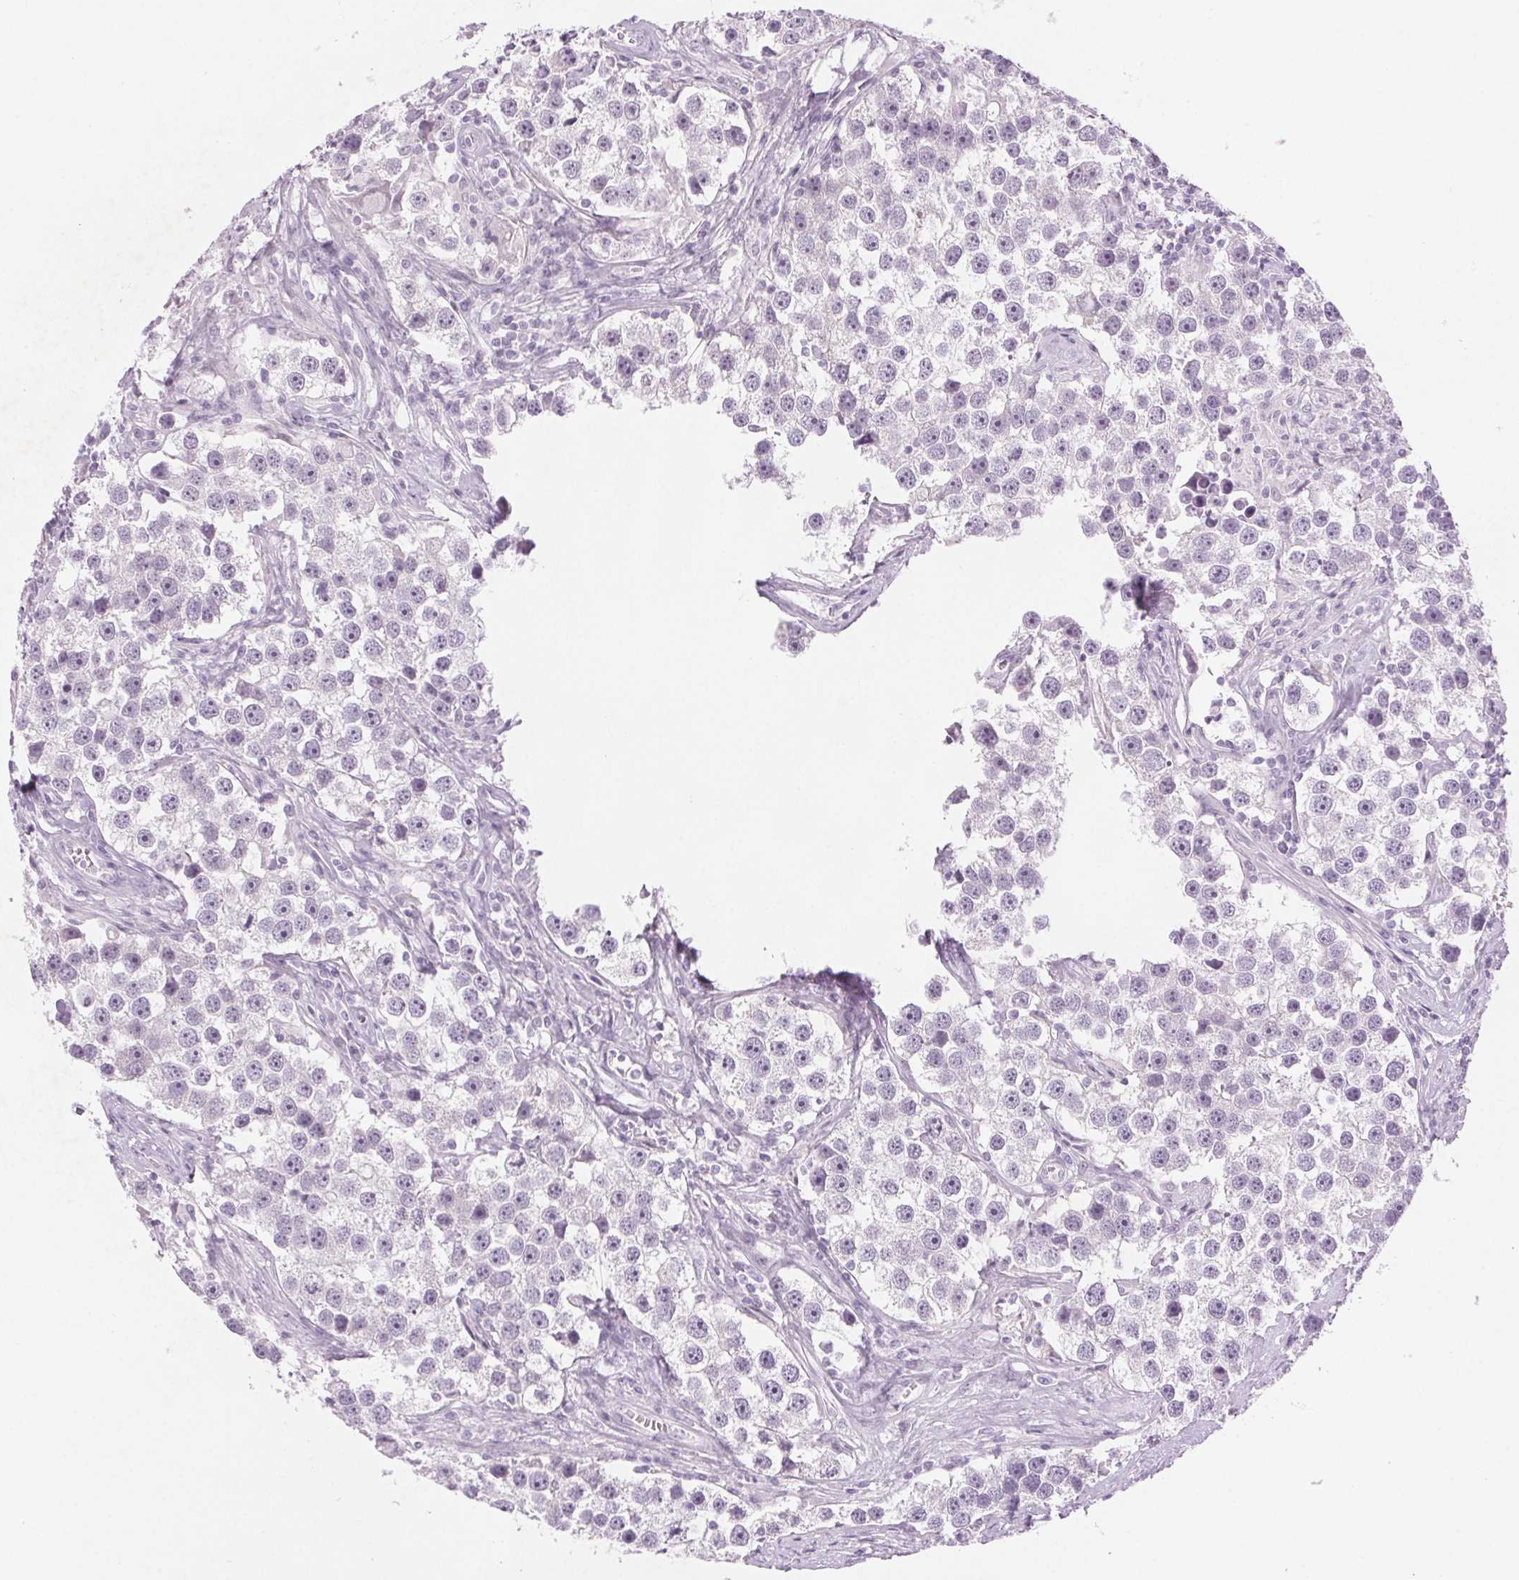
{"staining": {"intensity": "moderate", "quantity": "<25%", "location": "nuclear"}, "tissue": "testis cancer", "cell_type": "Tumor cells", "image_type": "cancer", "snomed": [{"axis": "morphology", "description": "Seminoma, NOS"}, {"axis": "topography", "description": "Testis"}], "caption": "Tumor cells reveal moderate nuclear staining in approximately <25% of cells in testis seminoma.", "gene": "SLC6A19", "patient": {"sex": "male", "age": 49}}